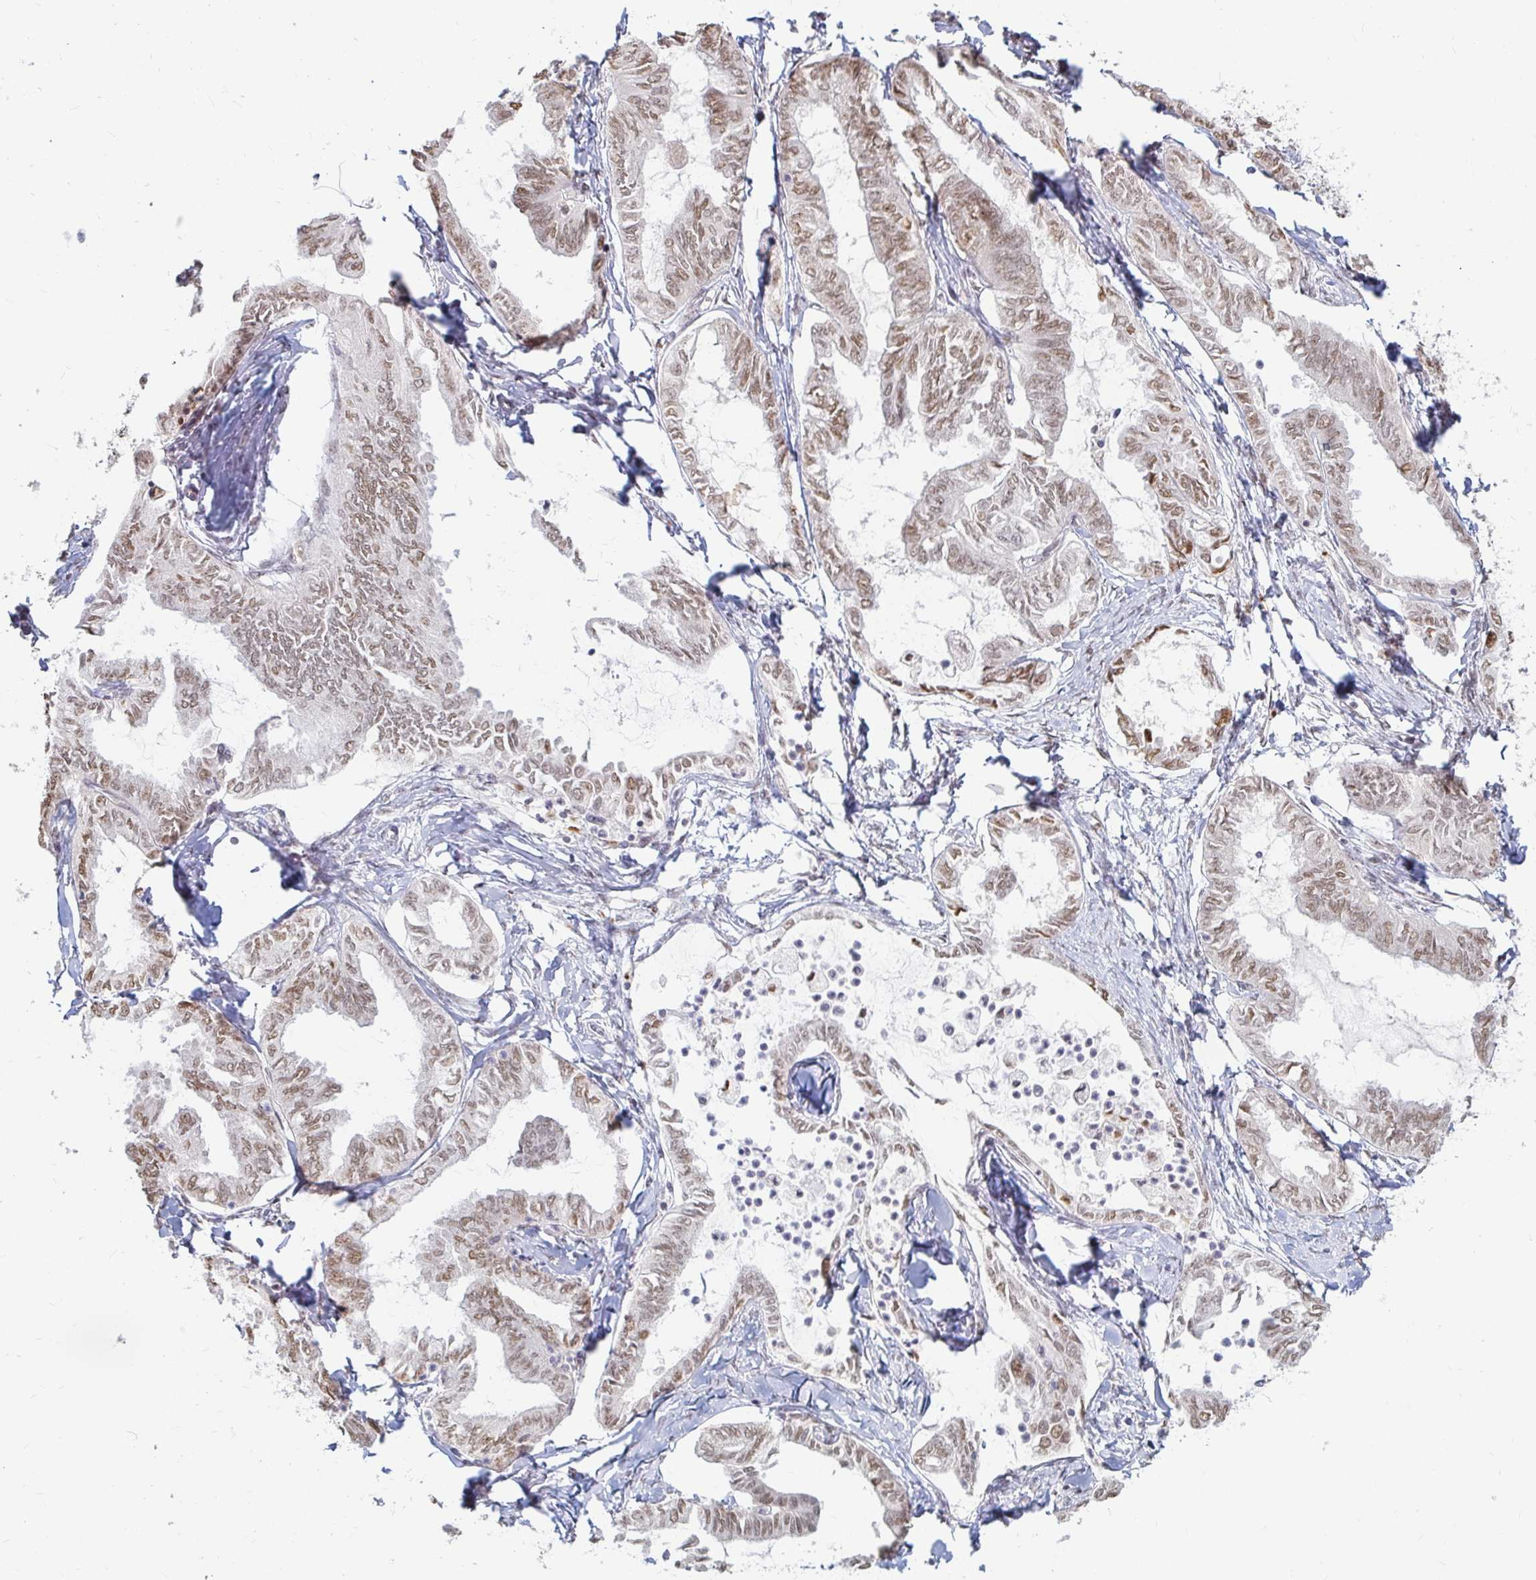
{"staining": {"intensity": "moderate", "quantity": ">75%", "location": "nuclear"}, "tissue": "ovarian cancer", "cell_type": "Tumor cells", "image_type": "cancer", "snomed": [{"axis": "morphology", "description": "Carcinoma, endometroid"}, {"axis": "topography", "description": "Ovary"}], "caption": "Human ovarian cancer stained with a protein marker exhibits moderate staining in tumor cells.", "gene": "HNRNPU", "patient": {"sex": "female", "age": 70}}